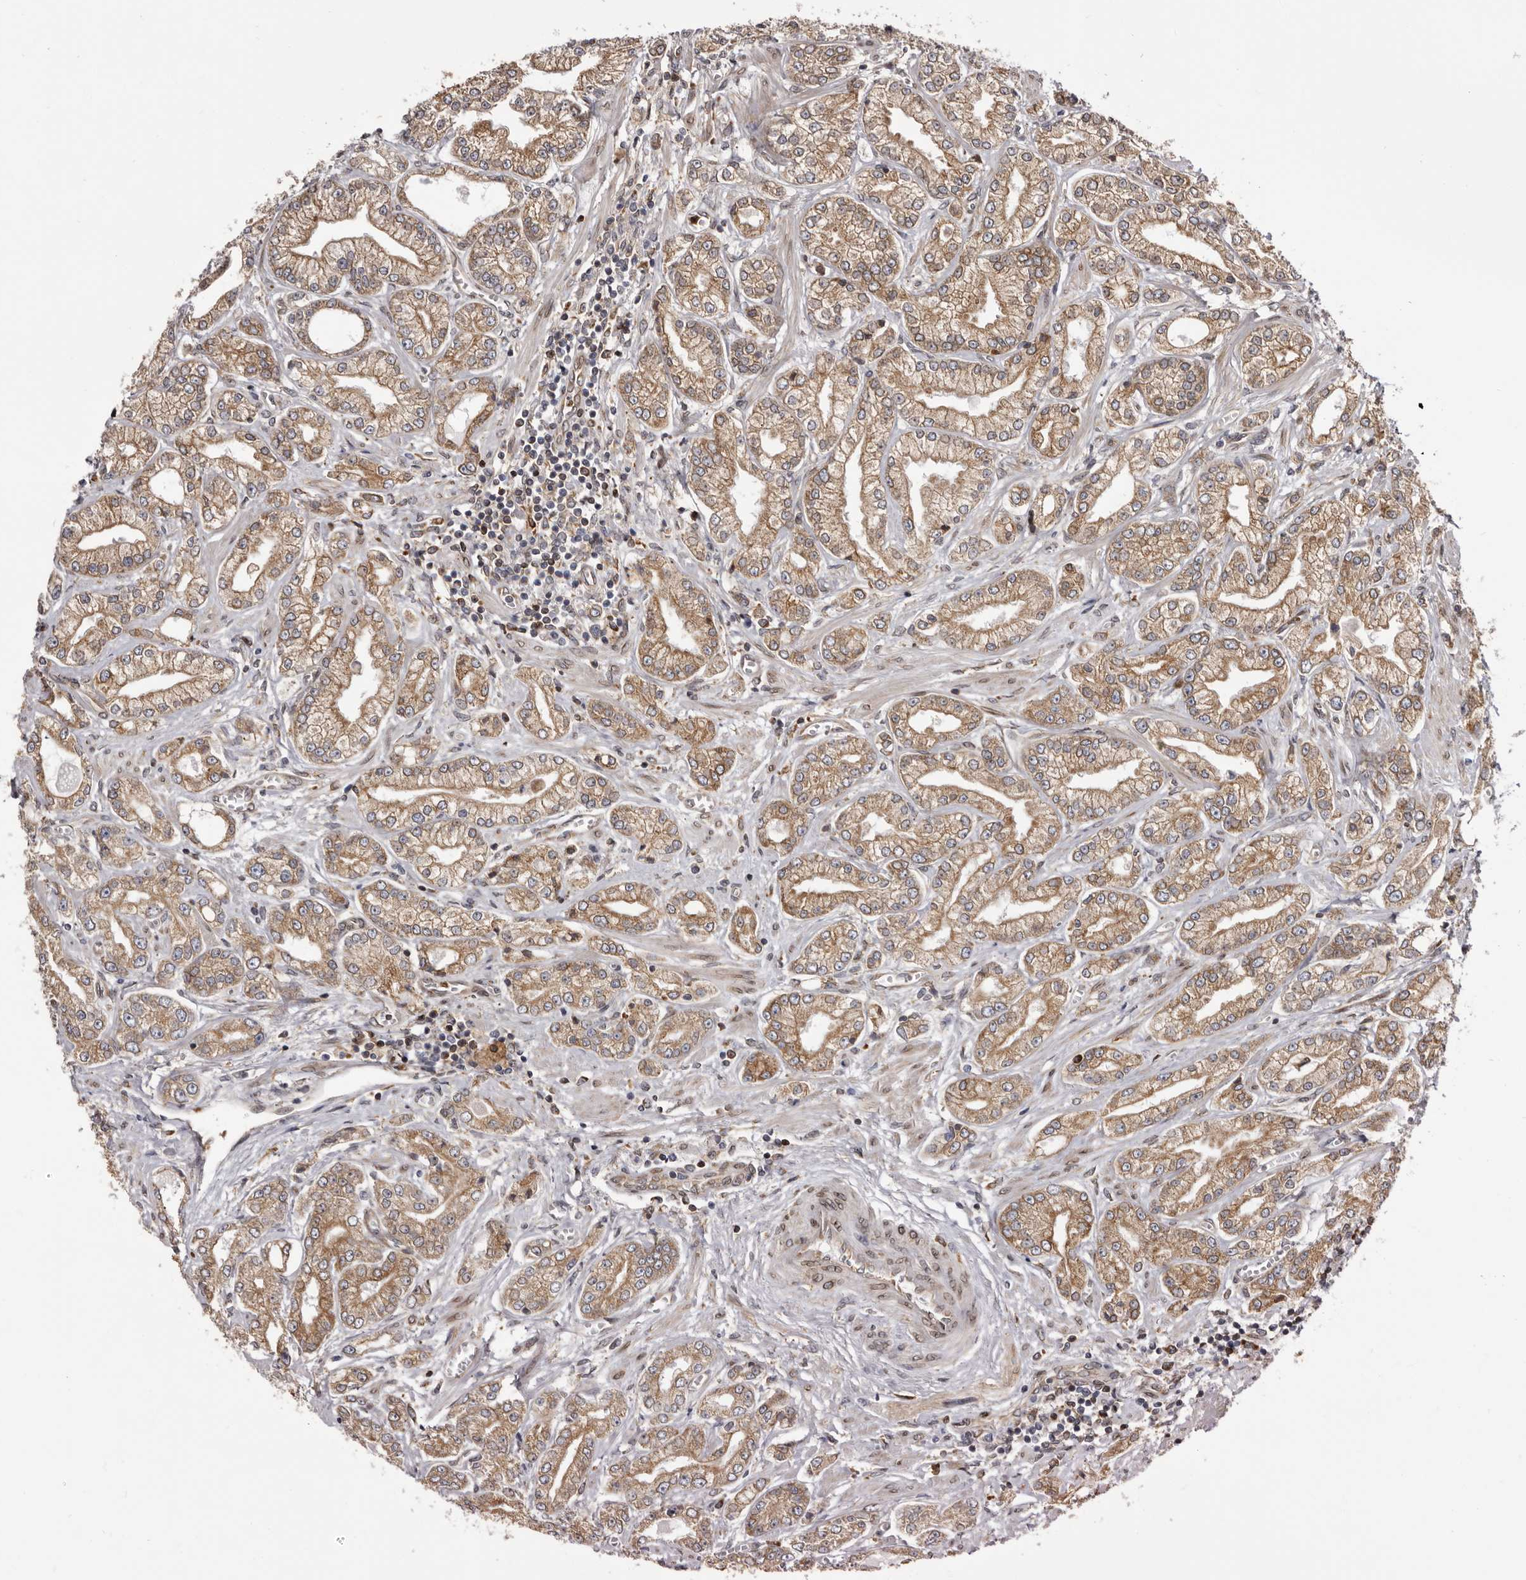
{"staining": {"intensity": "moderate", "quantity": ">75%", "location": "cytoplasmic/membranous"}, "tissue": "prostate cancer", "cell_type": "Tumor cells", "image_type": "cancer", "snomed": [{"axis": "morphology", "description": "Adenocarcinoma, Low grade"}, {"axis": "topography", "description": "Prostate"}], "caption": "Protein staining of prostate cancer (low-grade adenocarcinoma) tissue demonstrates moderate cytoplasmic/membranous staining in about >75% of tumor cells. (Stains: DAB in brown, nuclei in blue, Microscopy: brightfield microscopy at high magnification).", "gene": "C4orf3", "patient": {"sex": "male", "age": 62}}